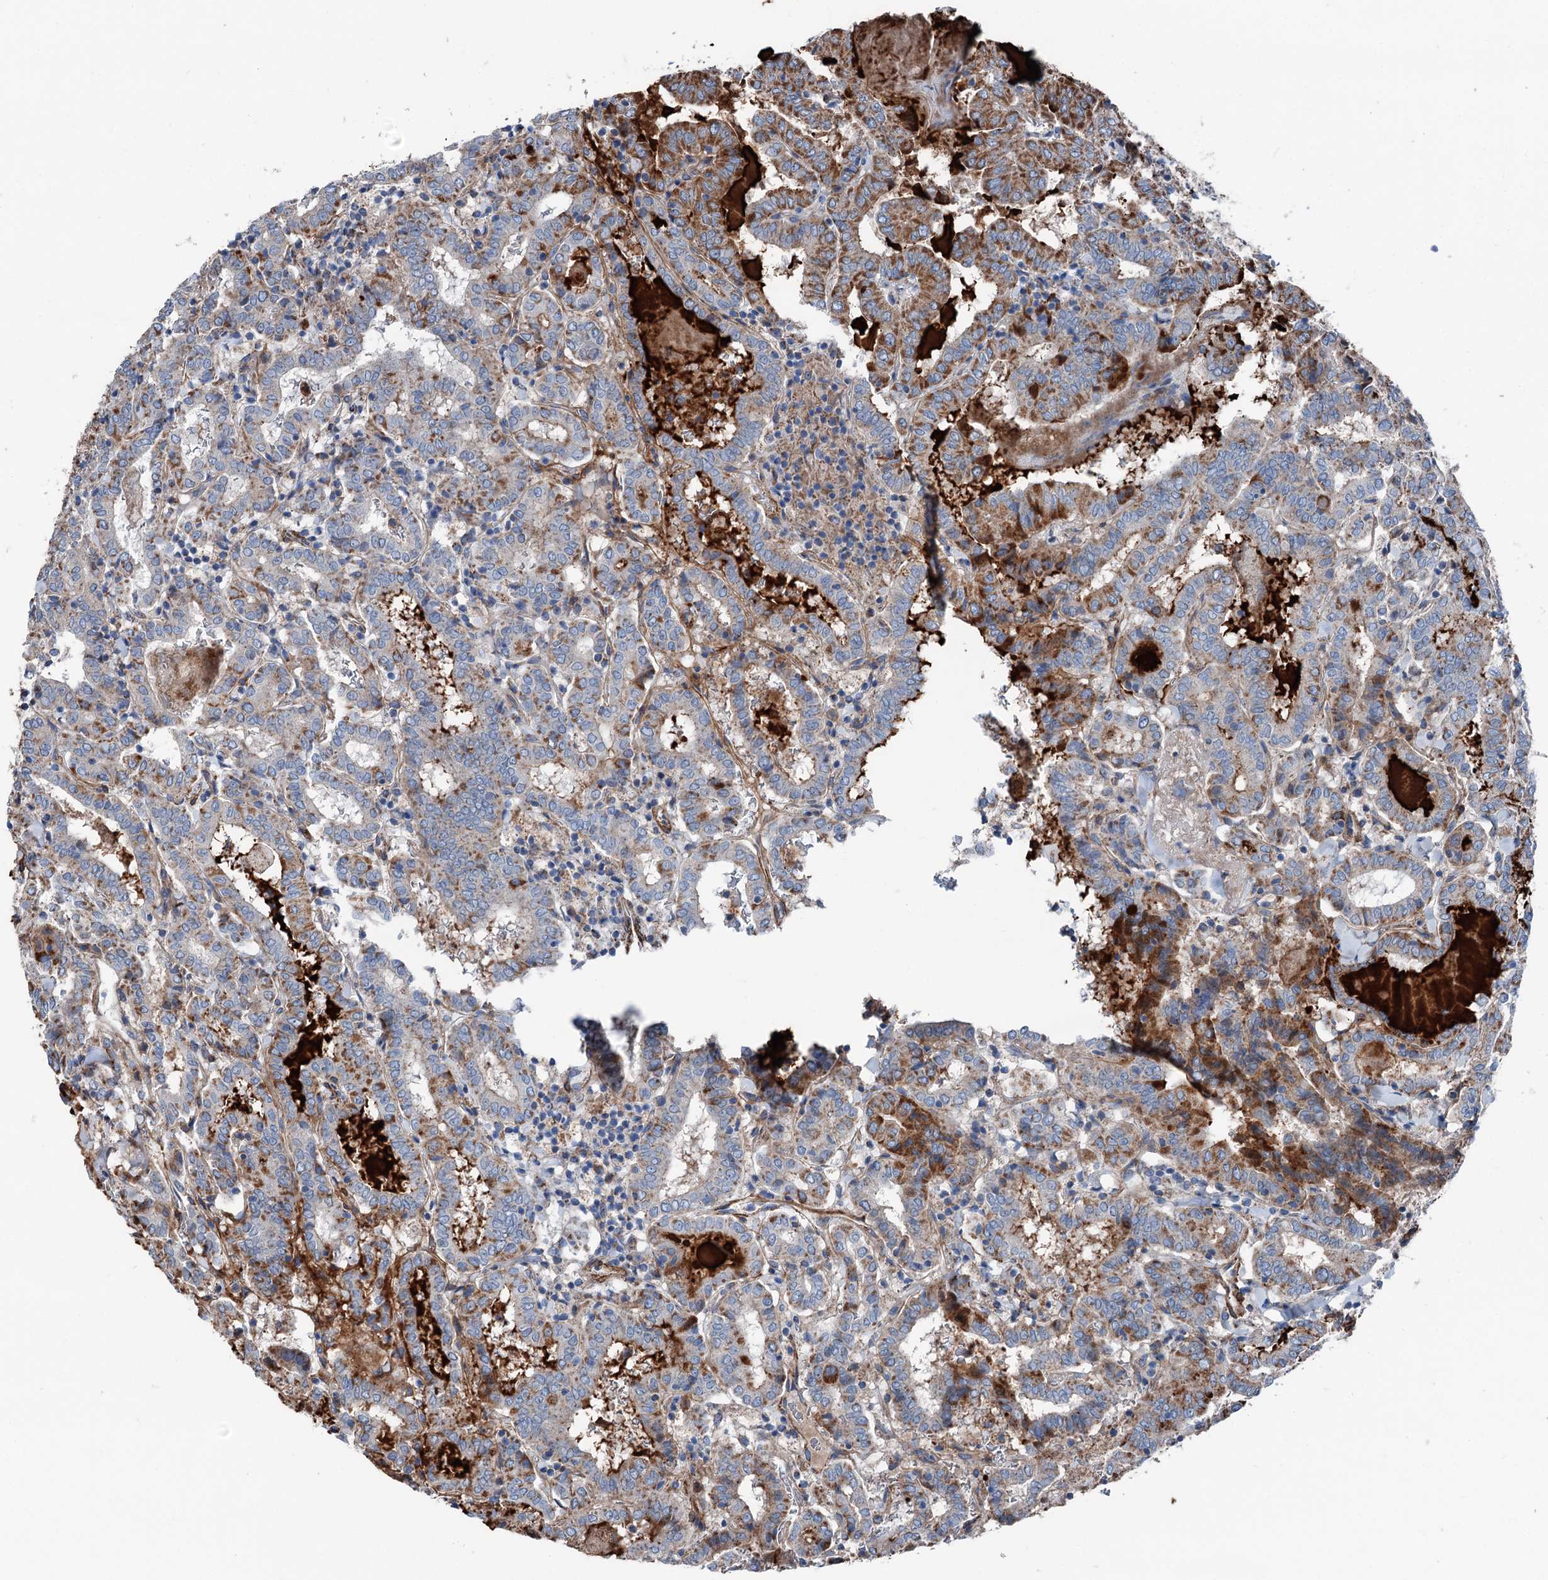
{"staining": {"intensity": "moderate", "quantity": "25%-75%", "location": "cytoplasmic/membranous"}, "tissue": "thyroid cancer", "cell_type": "Tumor cells", "image_type": "cancer", "snomed": [{"axis": "morphology", "description": "Papillary adenocarcinoma, NOS"}, {"axis": "topography", "description": "Thyroid gland"}], "caption": "Thyroid papillary adenocarcinoma was stained to show a protein in brown. There is medium levels of moderate cytoplasmic/membranous expression in approximately 25%-75% of tumor cells. Nuclei are stained in blue.", "gene": "DDIAS", "patient": {"sex": "female", "age": 72}}